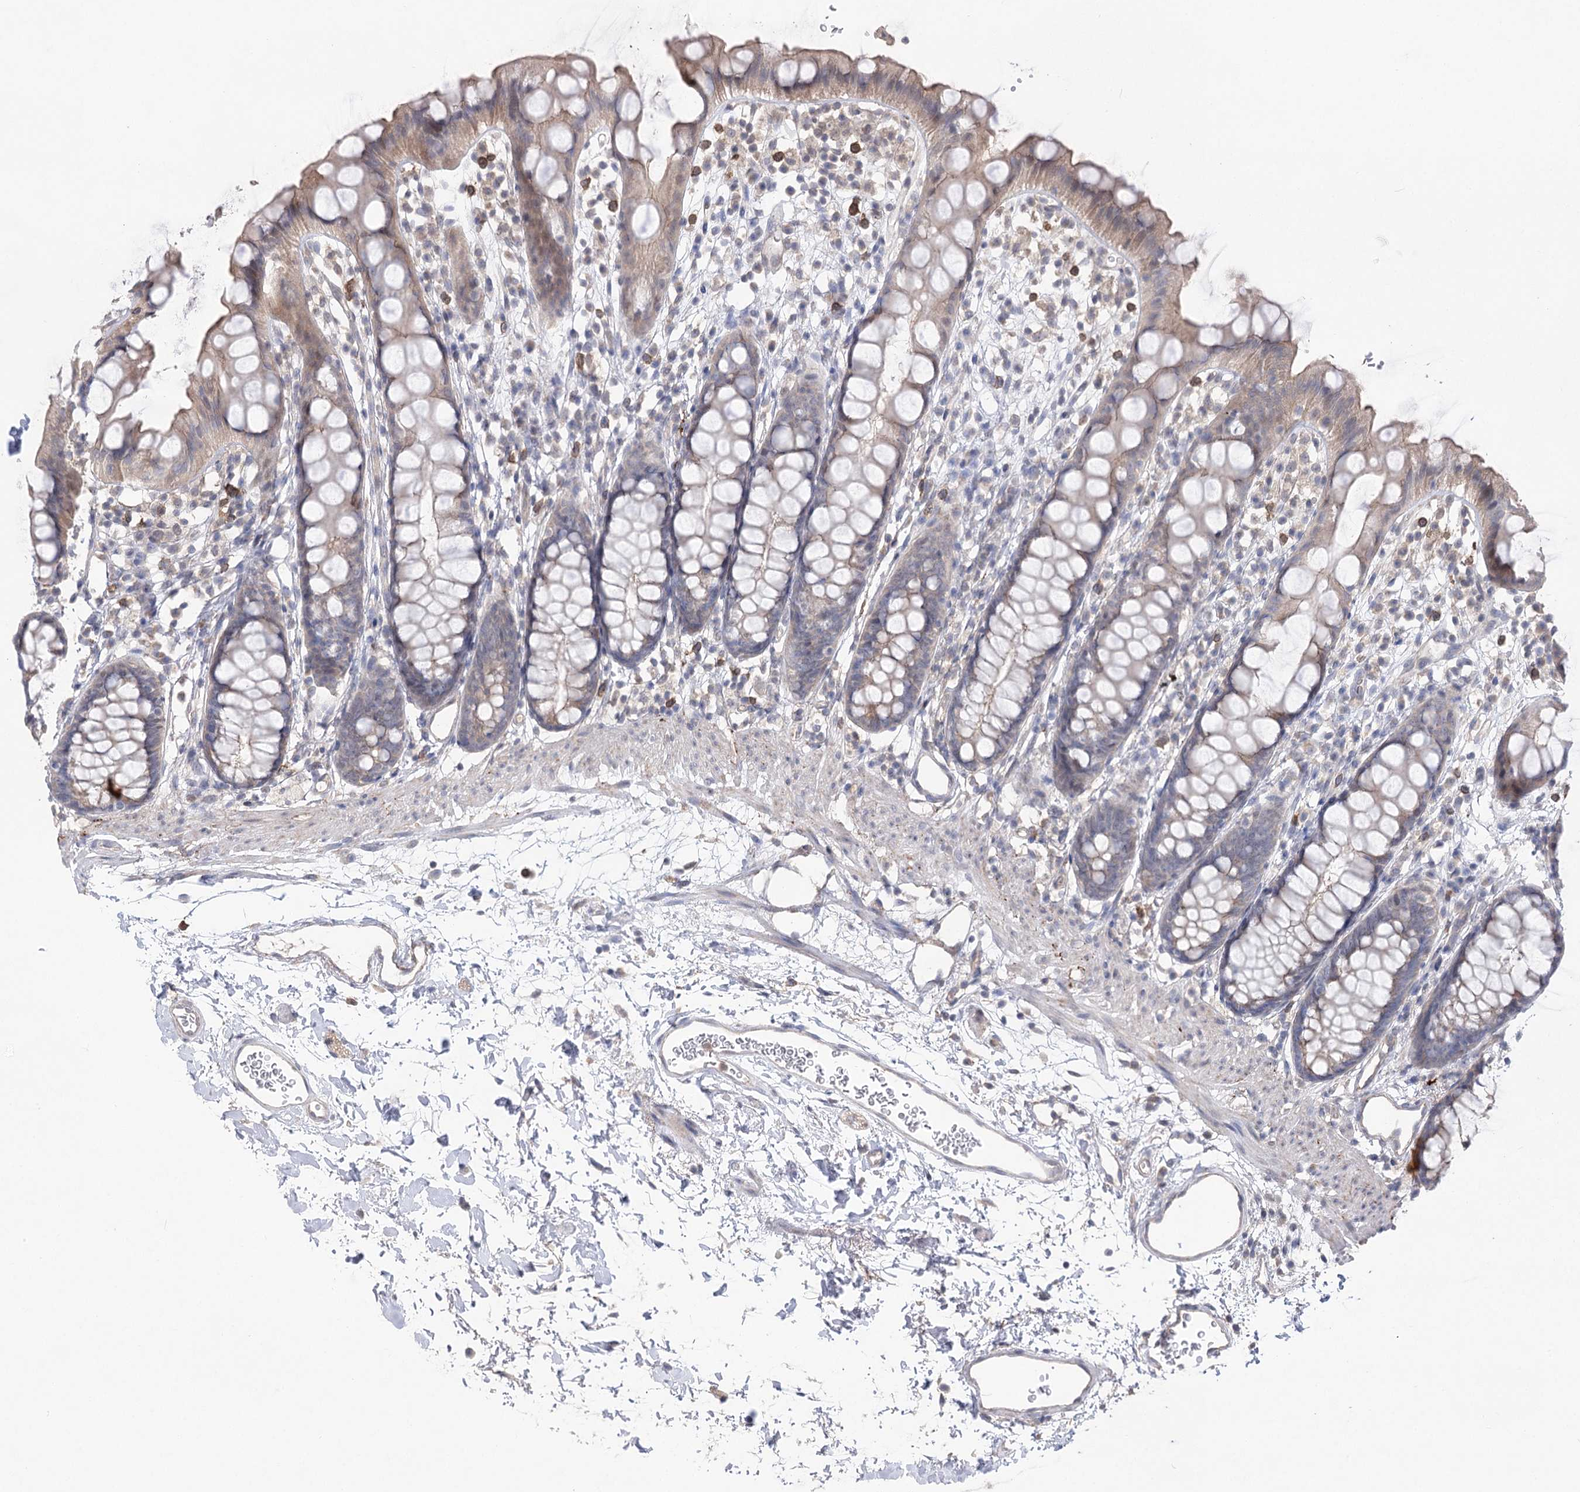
{"staining": {"intensity": "weak", "quantity": "25%-75%", "location": "cytoplasmic/membranous"}, "tissue": "rectum", "cell_type": "Glandular cells", "image_type": "normal", "snomed": [{"axis": "morphology", "description": "Normal tissue, NOS"}, {"axis": "topography", "description": "Rectum"}], "caption": "An image of rectum stained for a protein exhibits weak cytoplasmic/membranous brown staining in glandular cells. (DAB IHC with brightfield microscopy, high magnification).", "gene": "AURKC", "patient": {"sex": "female", "age": 65}}